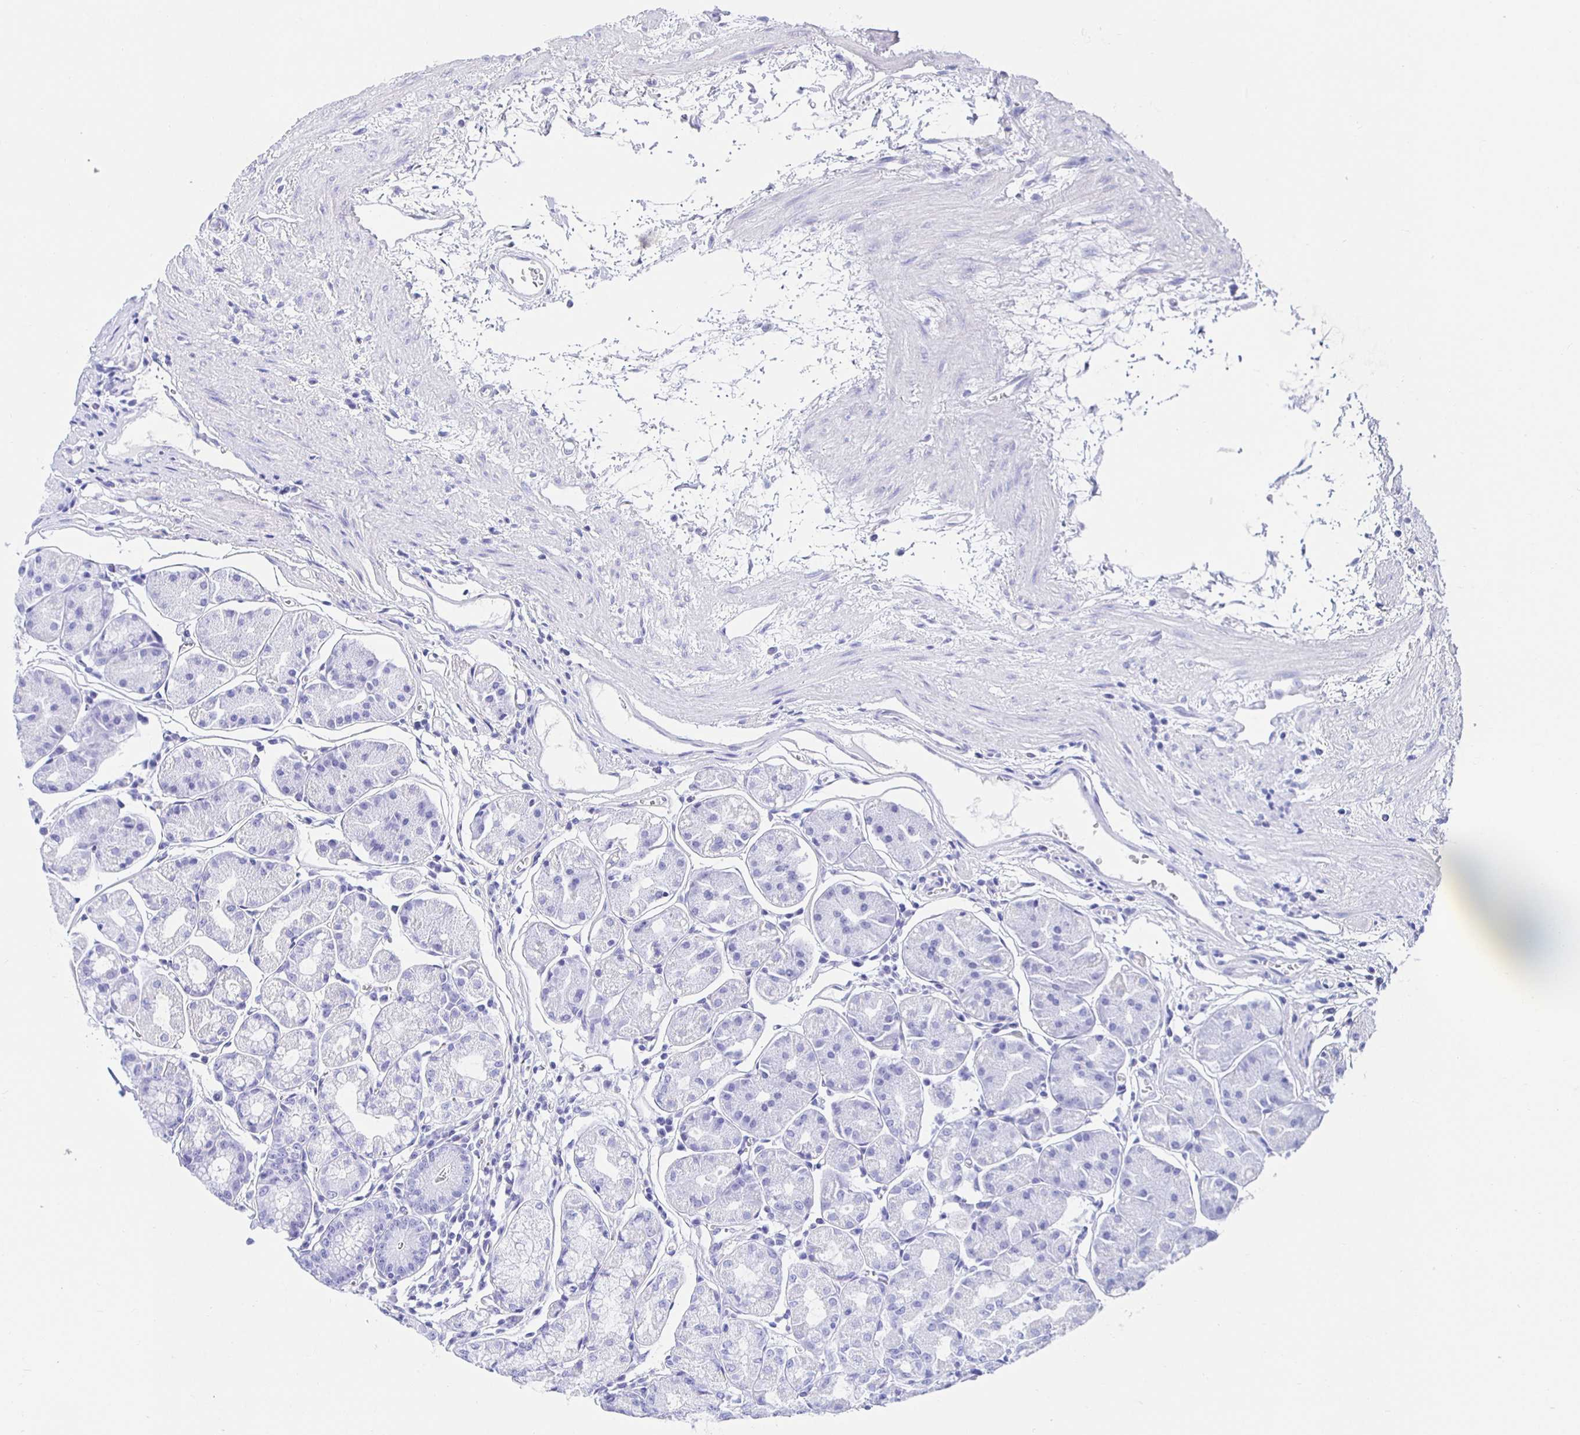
{"staining": {"intensity": "negative", "quantity": "none", "location": "none"}, "tissue": "stomach", "cell_type": "Glandular cells", "image_type": "normal", "snomed": [{"axis": "morphology", "description": "Normal tissue, NOS"}, {"axis": "topography", "description": "Stomach"}], "caption": "Stomach was stained to show a protein in brown. There is no significant staining in glandular cells. (Brightfield microscopy of DAB IHC at high magnification).", "gene": "HSPA4L", "patient": {"sex": "male", "age": 55}}